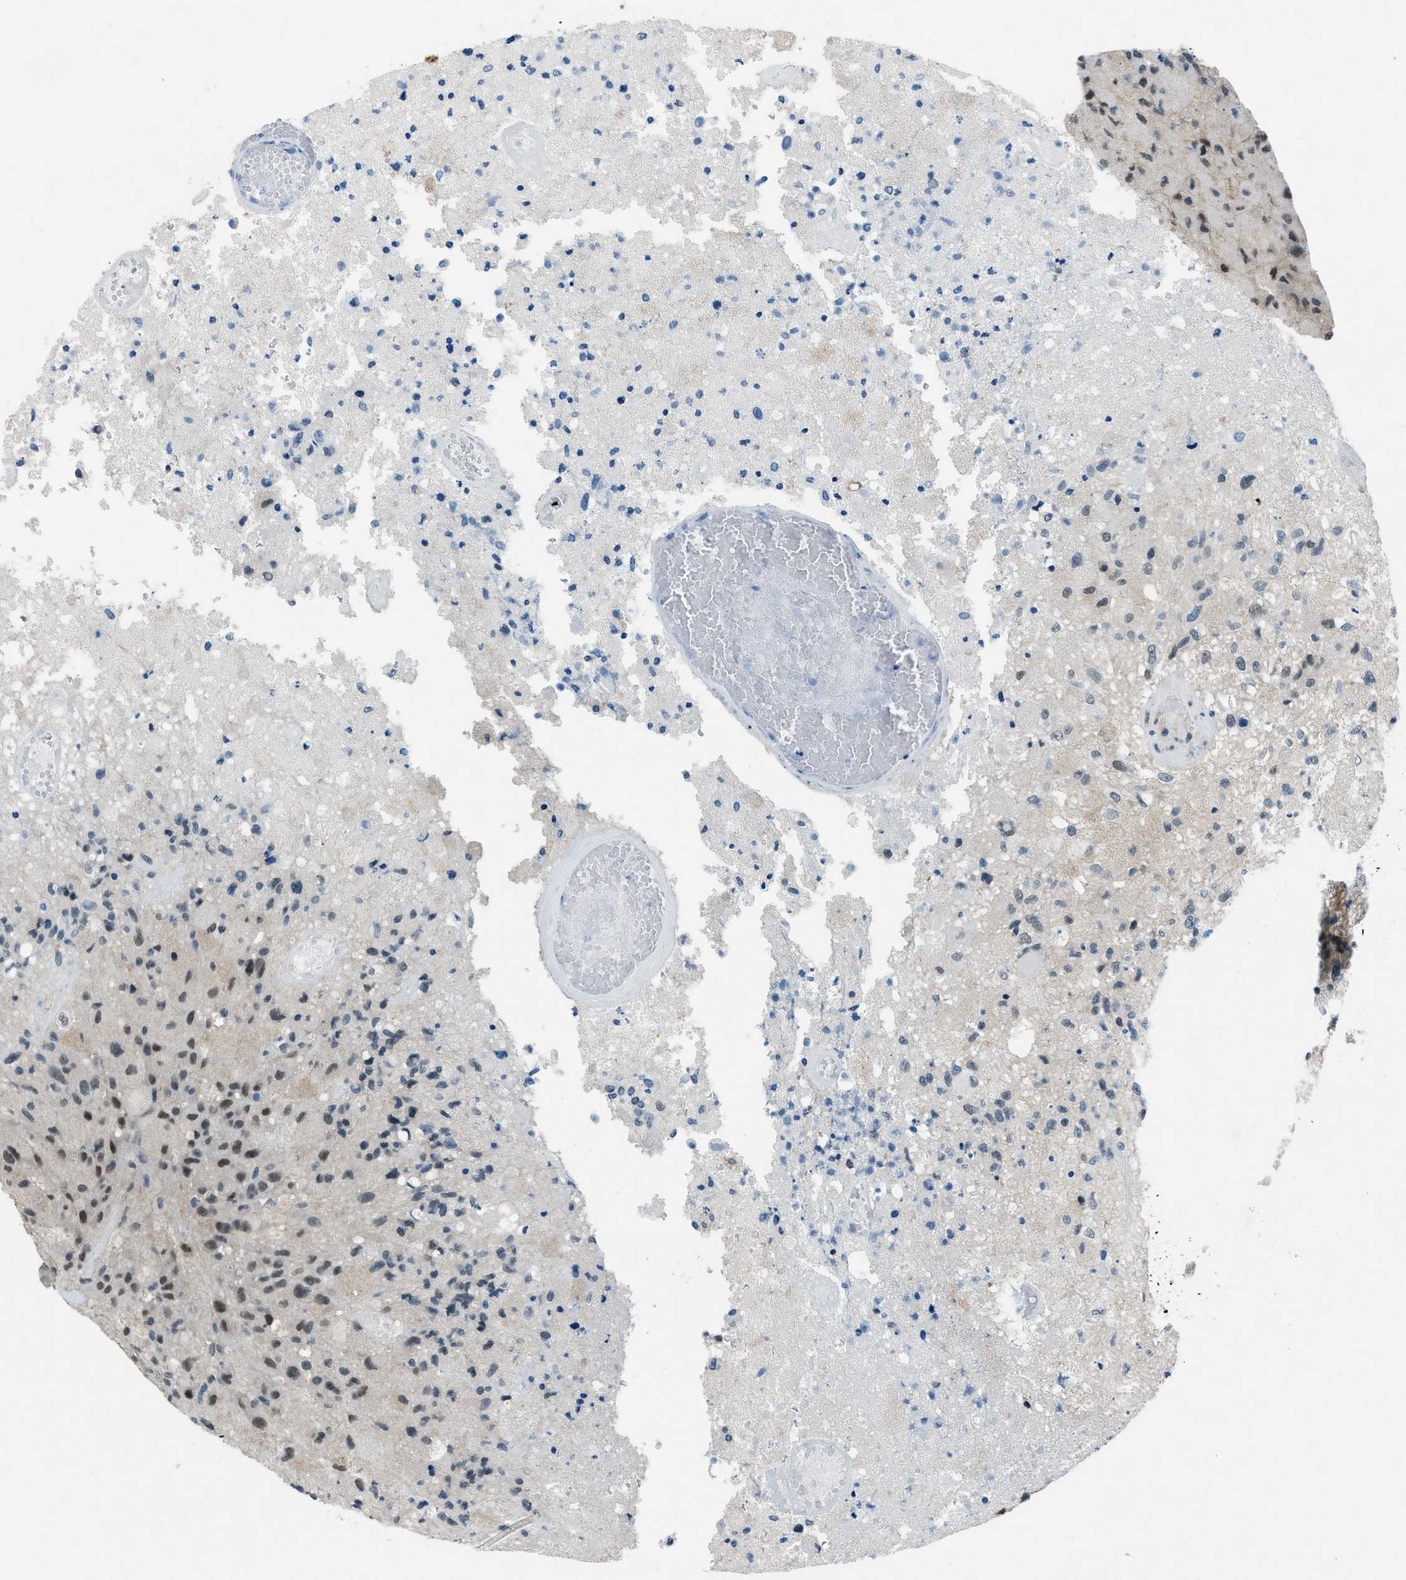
{"staining": {"intensity": "moderate", "quantity": "25%-75%", "location": "nuclear"}, "tissue": "glioma", "cell_type": "Tumor cells", "image_type": "cancer", "snomed": [{"axis": "morphology", "description": "Normal tissue, NOS"}, {"axis": "morphology", "description": "Glioma, malignant, High grade"}, {"axis": "topography", "description": "Cerebral cortex"}], "caption": "This is an image of IHC staining of high-grade glioma (malignant), which shows moderate expression in the nuclear of tumor cells.", "gene": "OGFR", "patient": {"sex": "male", "age": 77}}